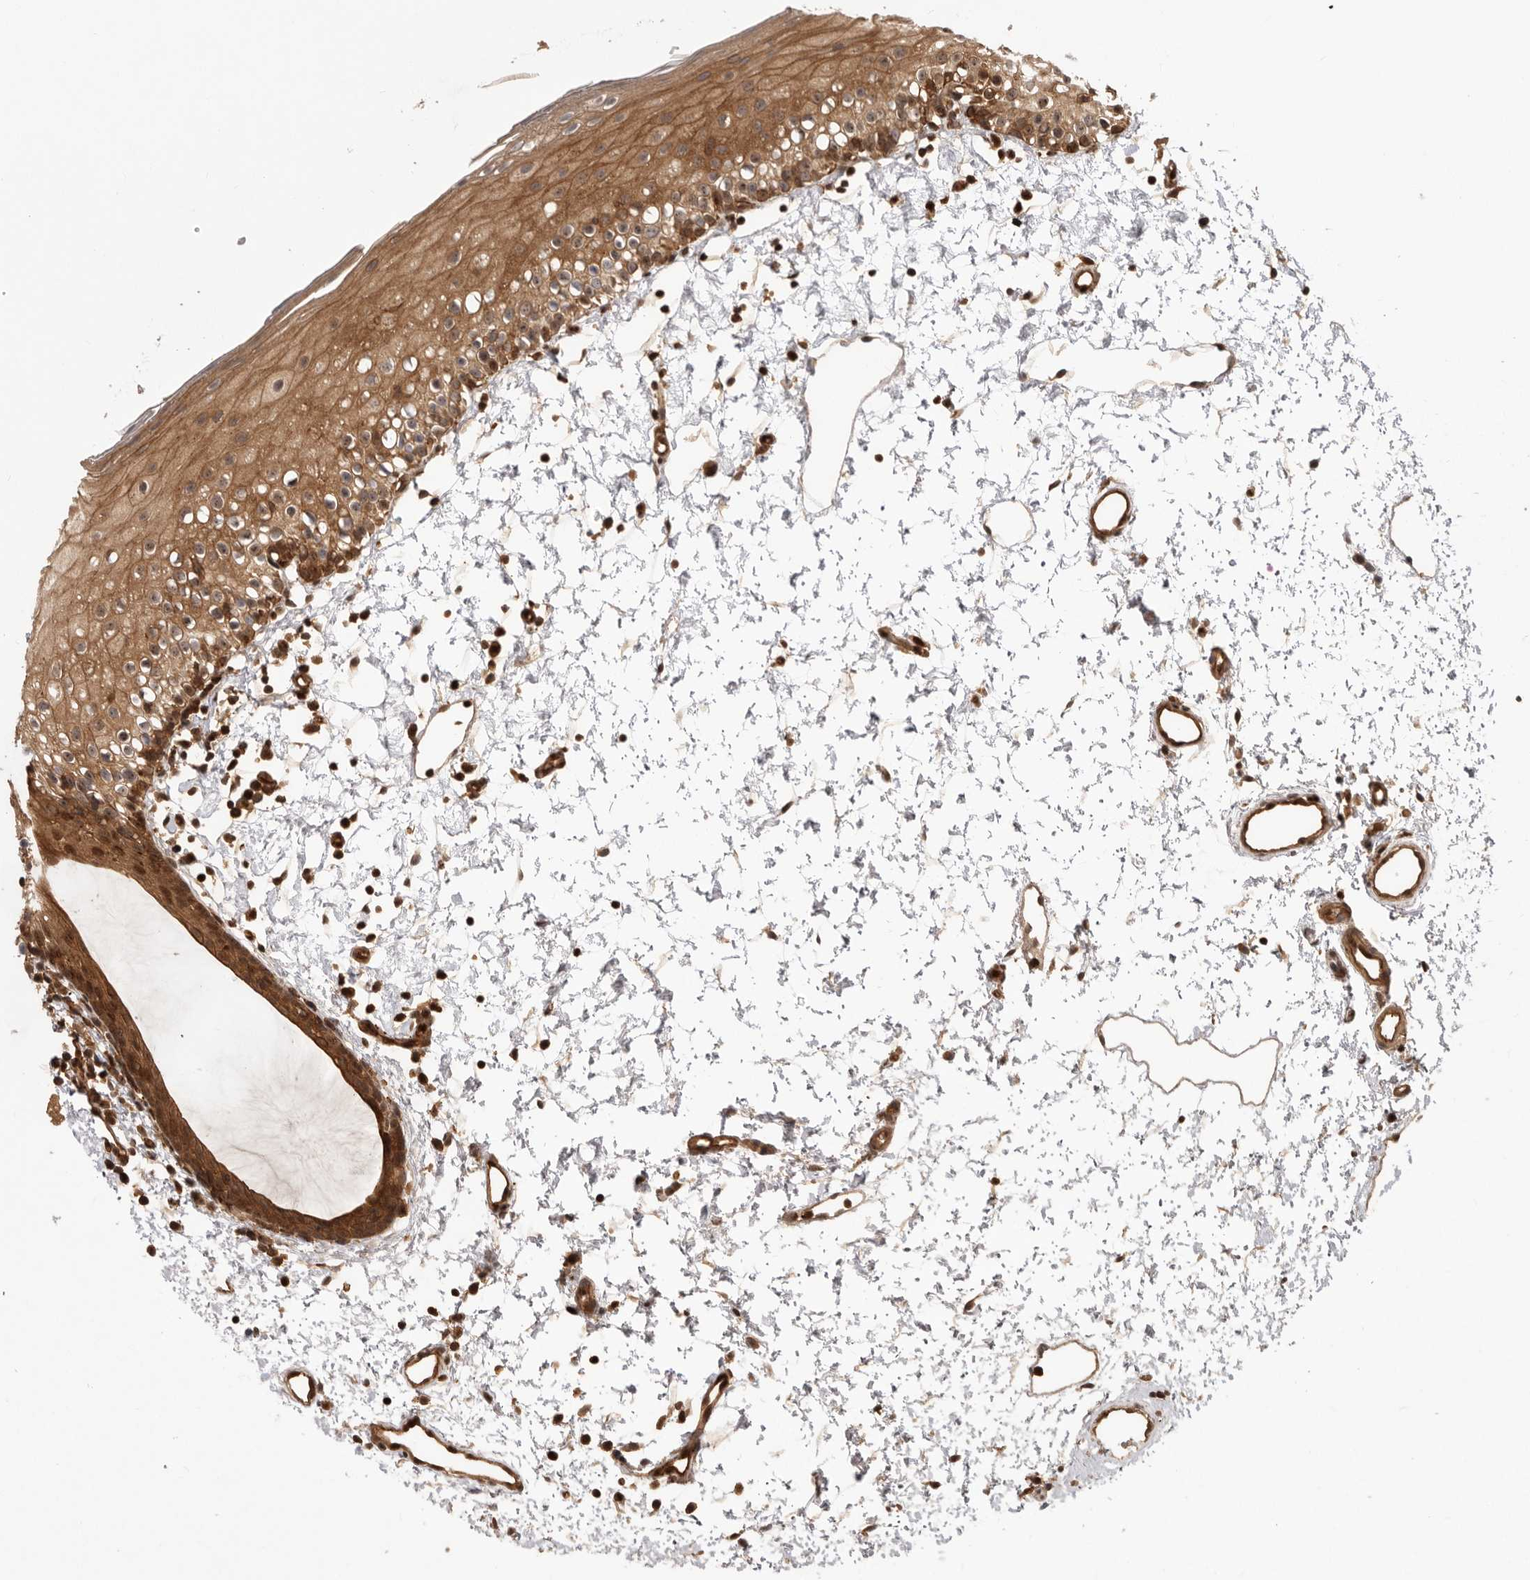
{"staining": {"intensity": "moderate", "quantity": ">75%", "location": "cytoplasmic/membranous,nuclear"}, "tissue": "oral mucosa", "cell_type": "Squamous epithelial cells", "image_type": "normal", "snomed": [{"axis": "morphology", "description": "Normal tissue, NOS"}, {"axis": "topography", "description": "Oral tissue"}], "caption": "Immunohistochemistry of benign human oral mucosa displays medium levels of moderate cytoplasmic/membranous,nuclear staining in about >75% of squamous epithelial cells.", "gene": "DHDDS", "patient": {"sex": "male", "age": 28}}